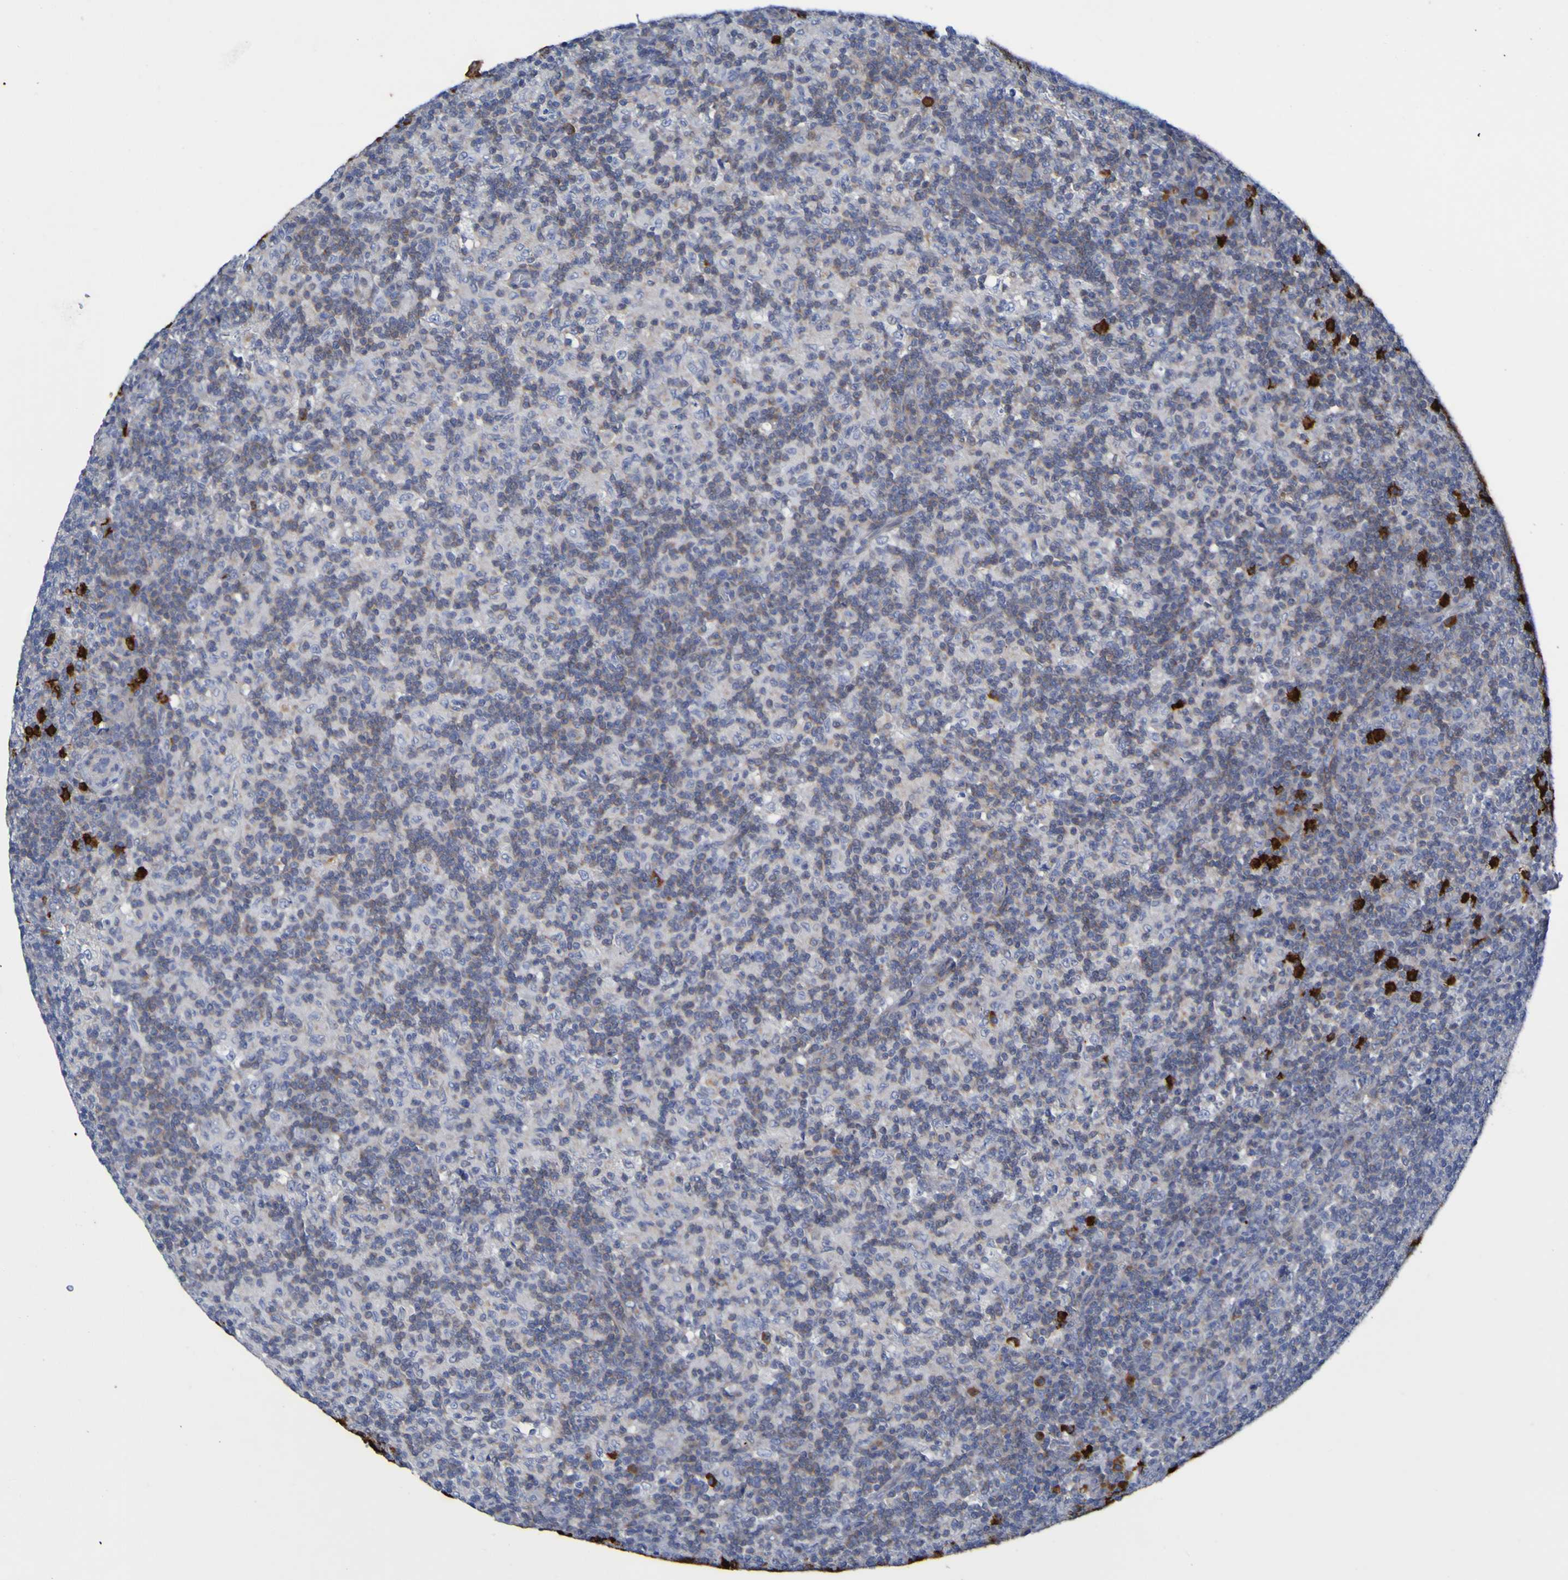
{"staining": {"intensity": "moderate", "quantity": "25%-75%", "location": "cytoplasmic/membranous"}, "tissue": "lymph node", "cell_type": "Germinal center cells", "image_type": "normal", "snomed": [{"axis": "morphology", "description": "Normal tissue, NOS"}, {"axis": "morphology", "description": "Inflammation, NOS"}, {"axis": "topography", "description": "Lymph node"}], "caption": "An image of lymph node stained for a protein exhibits moderate cytoplasmic/membranous brown staining in germinal center cells. (IHC, brightfield microscopy, high magnification).", "gene": "C11orf24", "patient": {"sex": "male", "age": 55}}